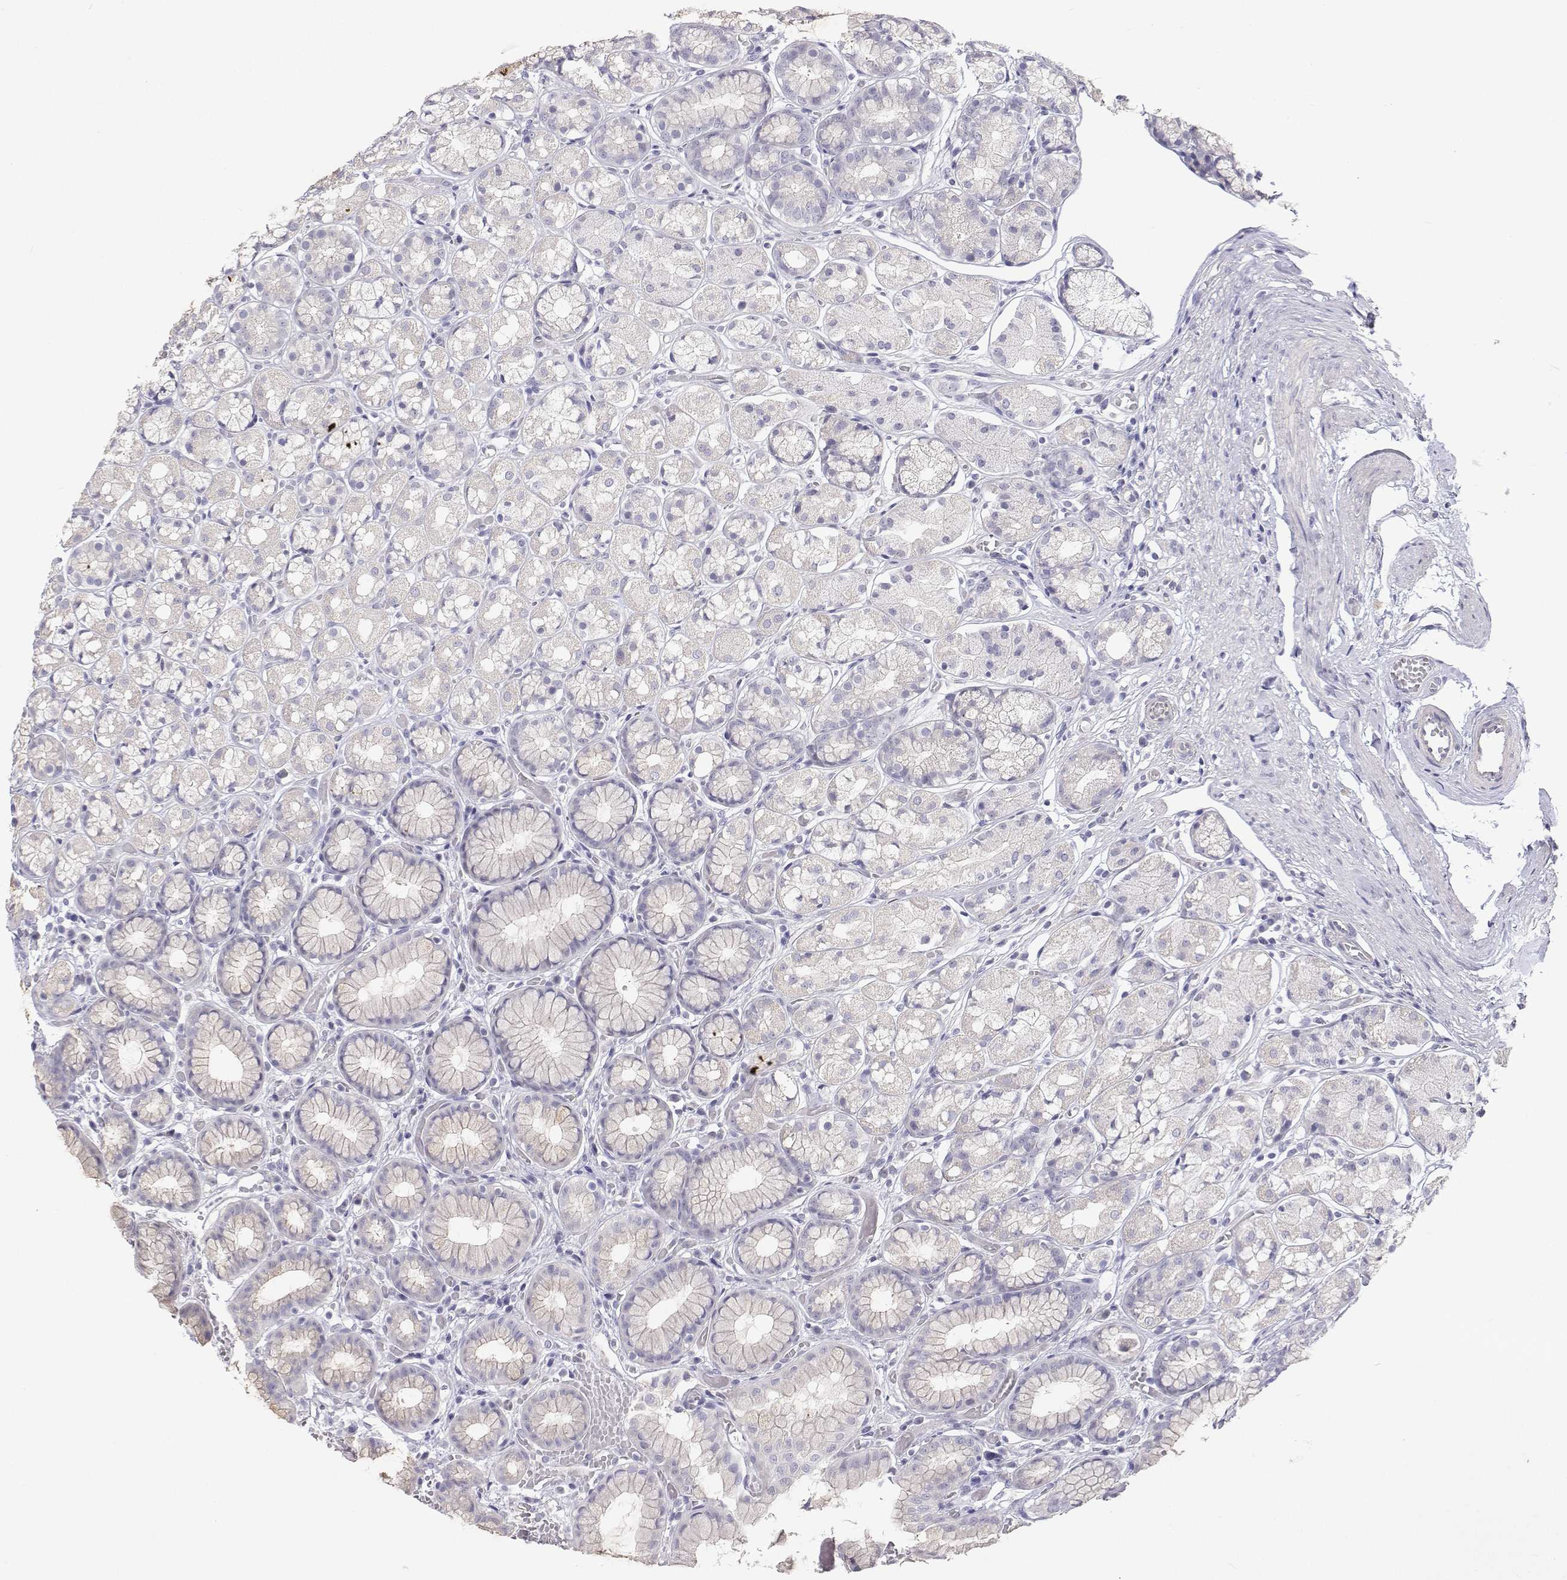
{"staining": {"intensity": "negative", "quantity": "none", "location": "none"}, "tissue": "stomach", "cell_type": "Glandular cells", "image_type": "normal", "snomed": [{"axis": "morphology", "description": "Normal tissue, NOS"}, {"axis": "topography", "description": "Smooth muscle"}, {"axis": "topography", "description": "Stomach"}], "caption": "Immunohistochemistry (IHC) photomicrograph of normal human stomach stained for a protein (brown), which exhibits no expression in glandular cells.", "gene": "ANKRD65", "patient": {"sex": "male", "age": 70}}